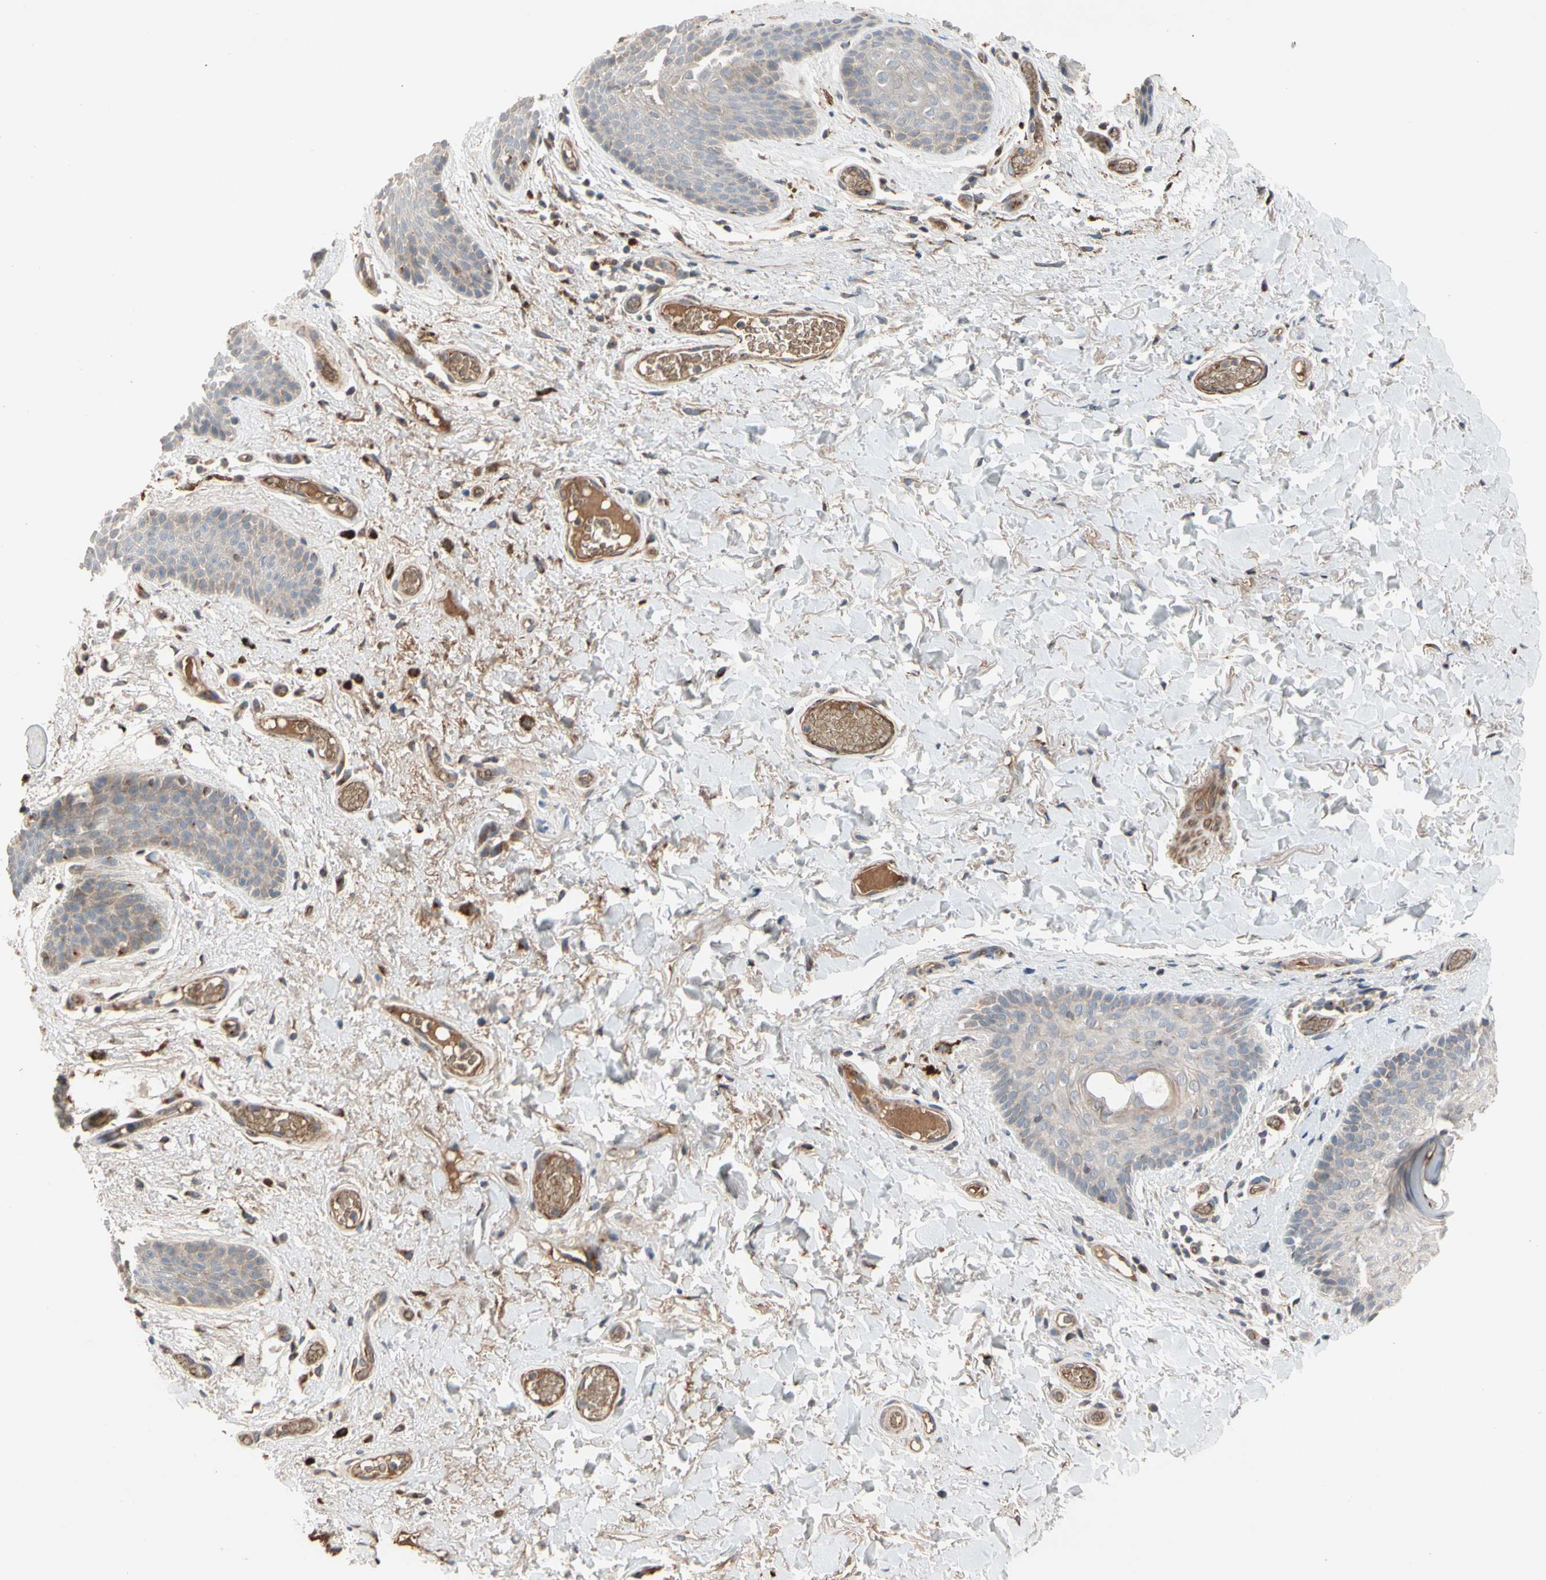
{"staining": {"intensity": "weak", "quantity": "<25%", "location": "cytoplasmic/membranous"}, "tissue": "skin", "cell_type": "Epidermal cells", "image_type": "normal", "snomed": [{"axis": "morphology", "description": "Normal tissue, NOS"}, {"axis": "topography", "description": "Anal"}], "caption": "Skin was stained to show a protein in brown. There is no significant positivity in epidermal cells. (IHC, brightfield microscopy, high magnification).", "gene": "GCK", "patient": {"sex": "male", "age": 74}}